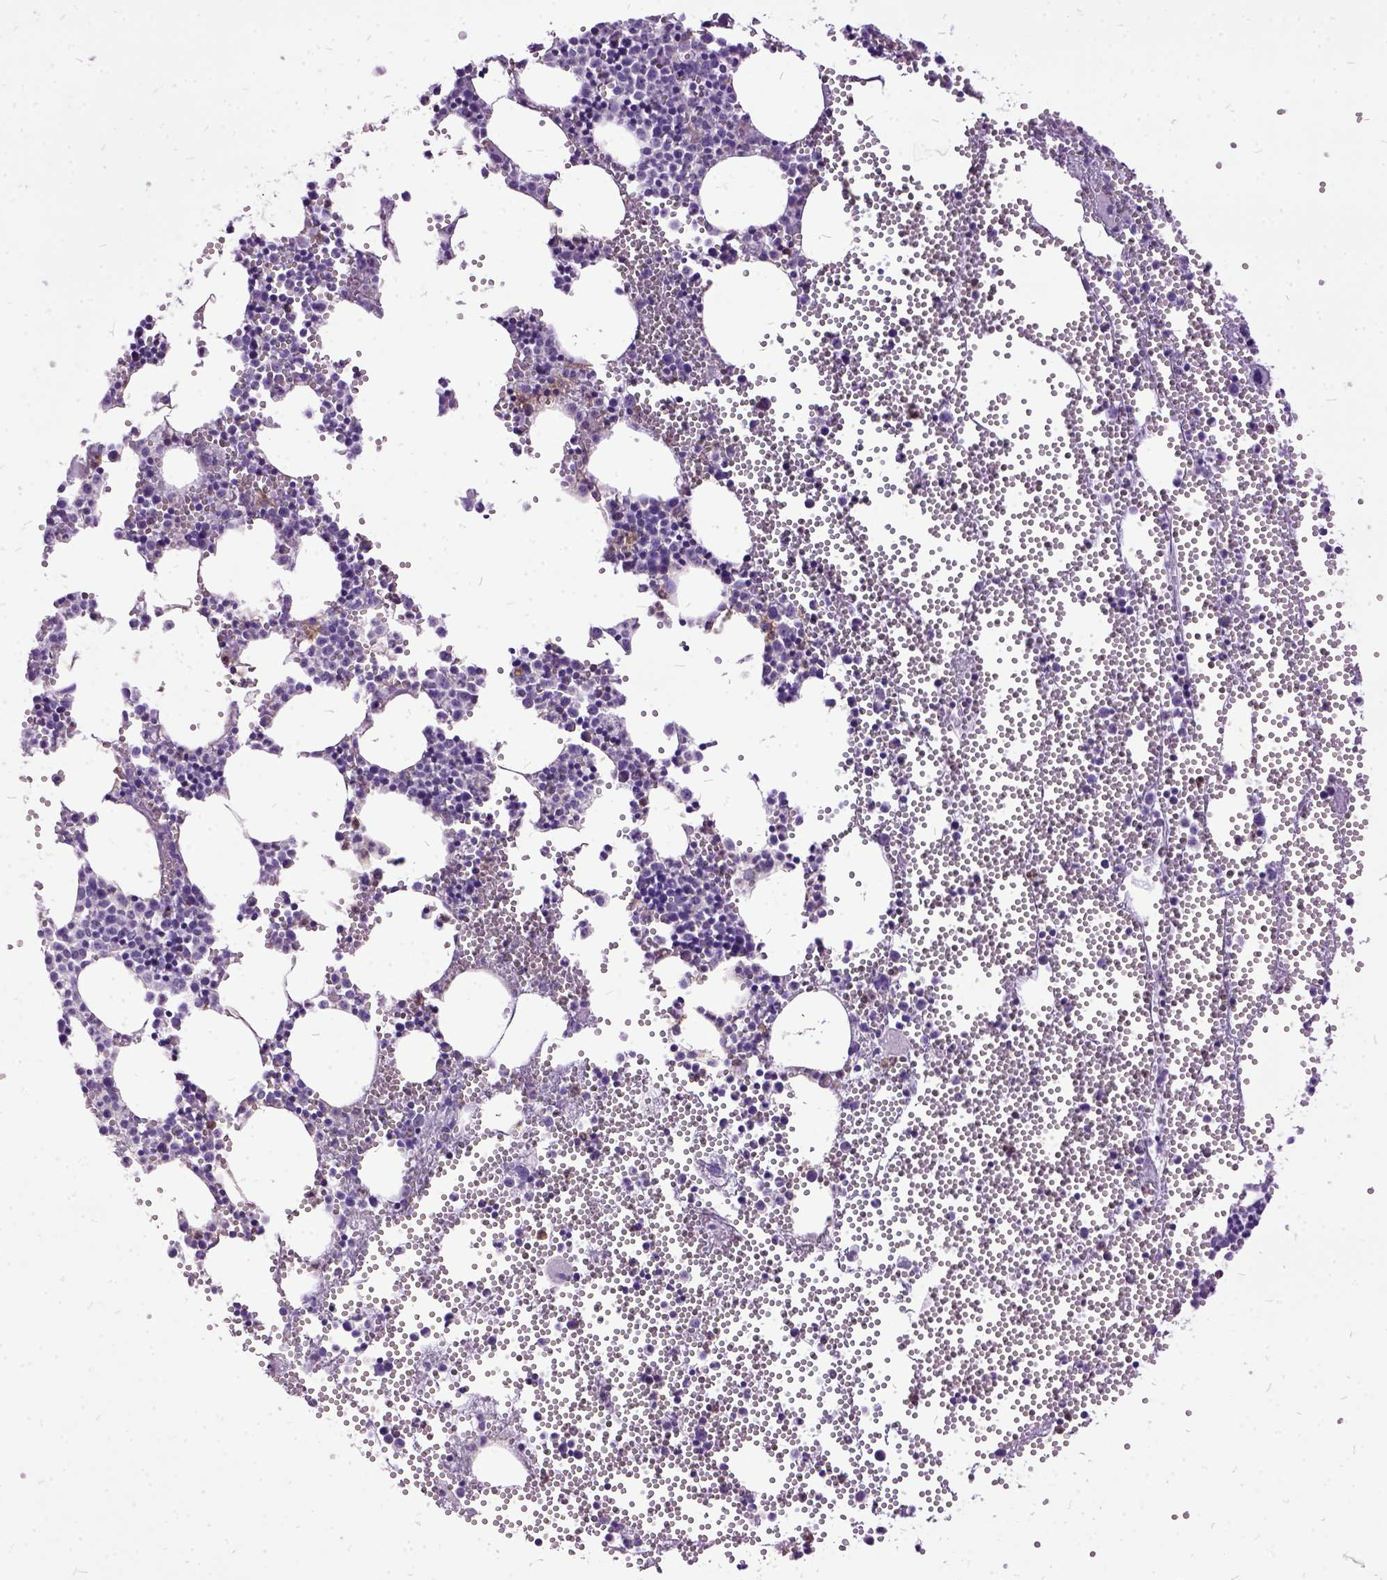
{"staining": {"intensity": "moderate", "quantity": "<25%", "location": "cytoplasmic/membranous"}, "tissue": "bone marrow", "cell_type": "Hematopoietic cells", "image_type": "normal", "snomed": [{"axis": "morphology", "description": "Normal tissue, NOS"}, {"axis": "topography", "description": "Bone marrow"}], "caption": "IHC of benign human bone marrow displays low levels of moderate cytoplasmic/membranous staining in approximately <25% of hematopoietic cells.", "gene": "MME", "patient": {"sex": "male", "age": 89}}